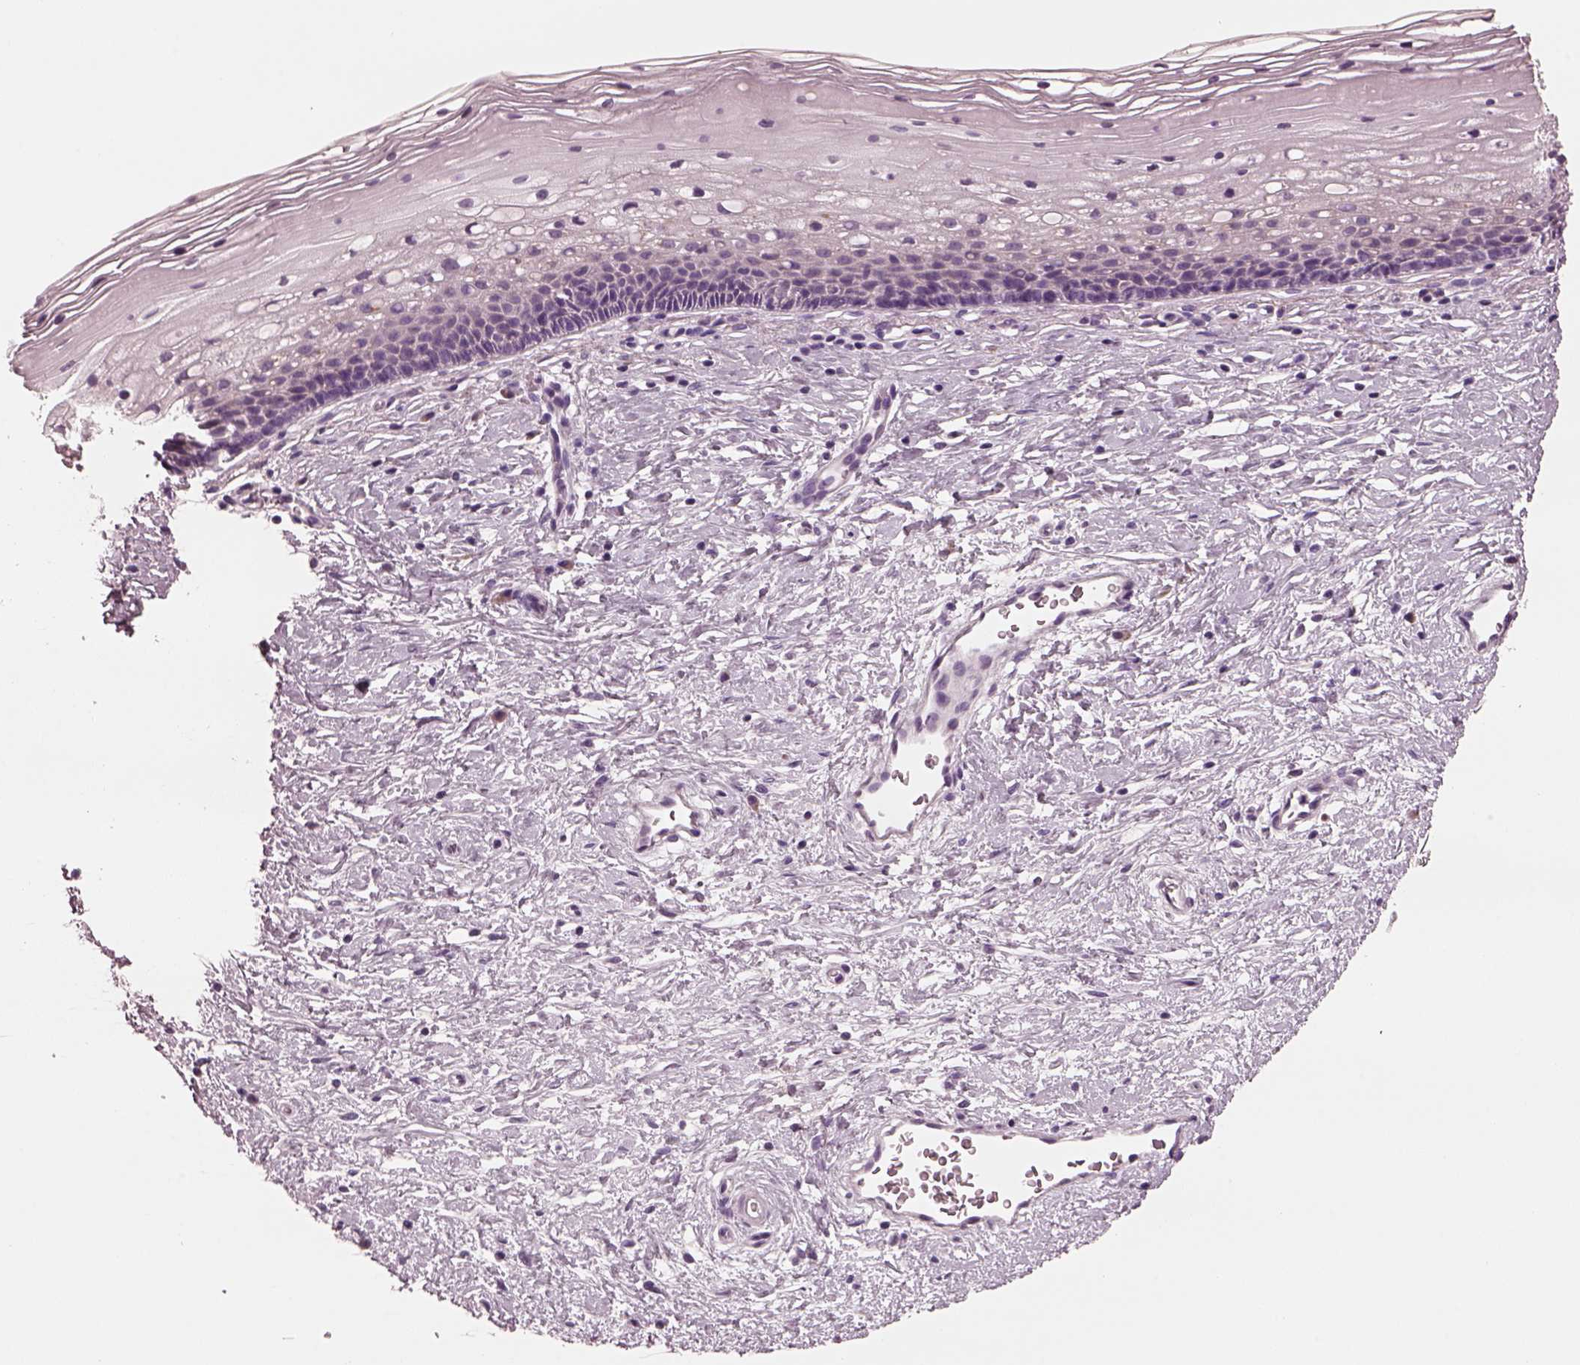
{"staining": {"intensity": "negative", "quantity": "none", "location": "none"}, "tissue": "cervix", "cell_type": "Glandular cells", "image_type": "normal", "snomed": [{"axis": "morphology", "description": "Normal tissue, NOS"}, {"axis": "topography", "description": "Cervix"}], "caption": "Immunohistochemical staining of unremarkable cervix displays no significant expression in glandular cells. (IHC, brightfield microscopy, high magnification).", "gene": "AP4M1", "patient": {"sex": "female", "age": 34}}